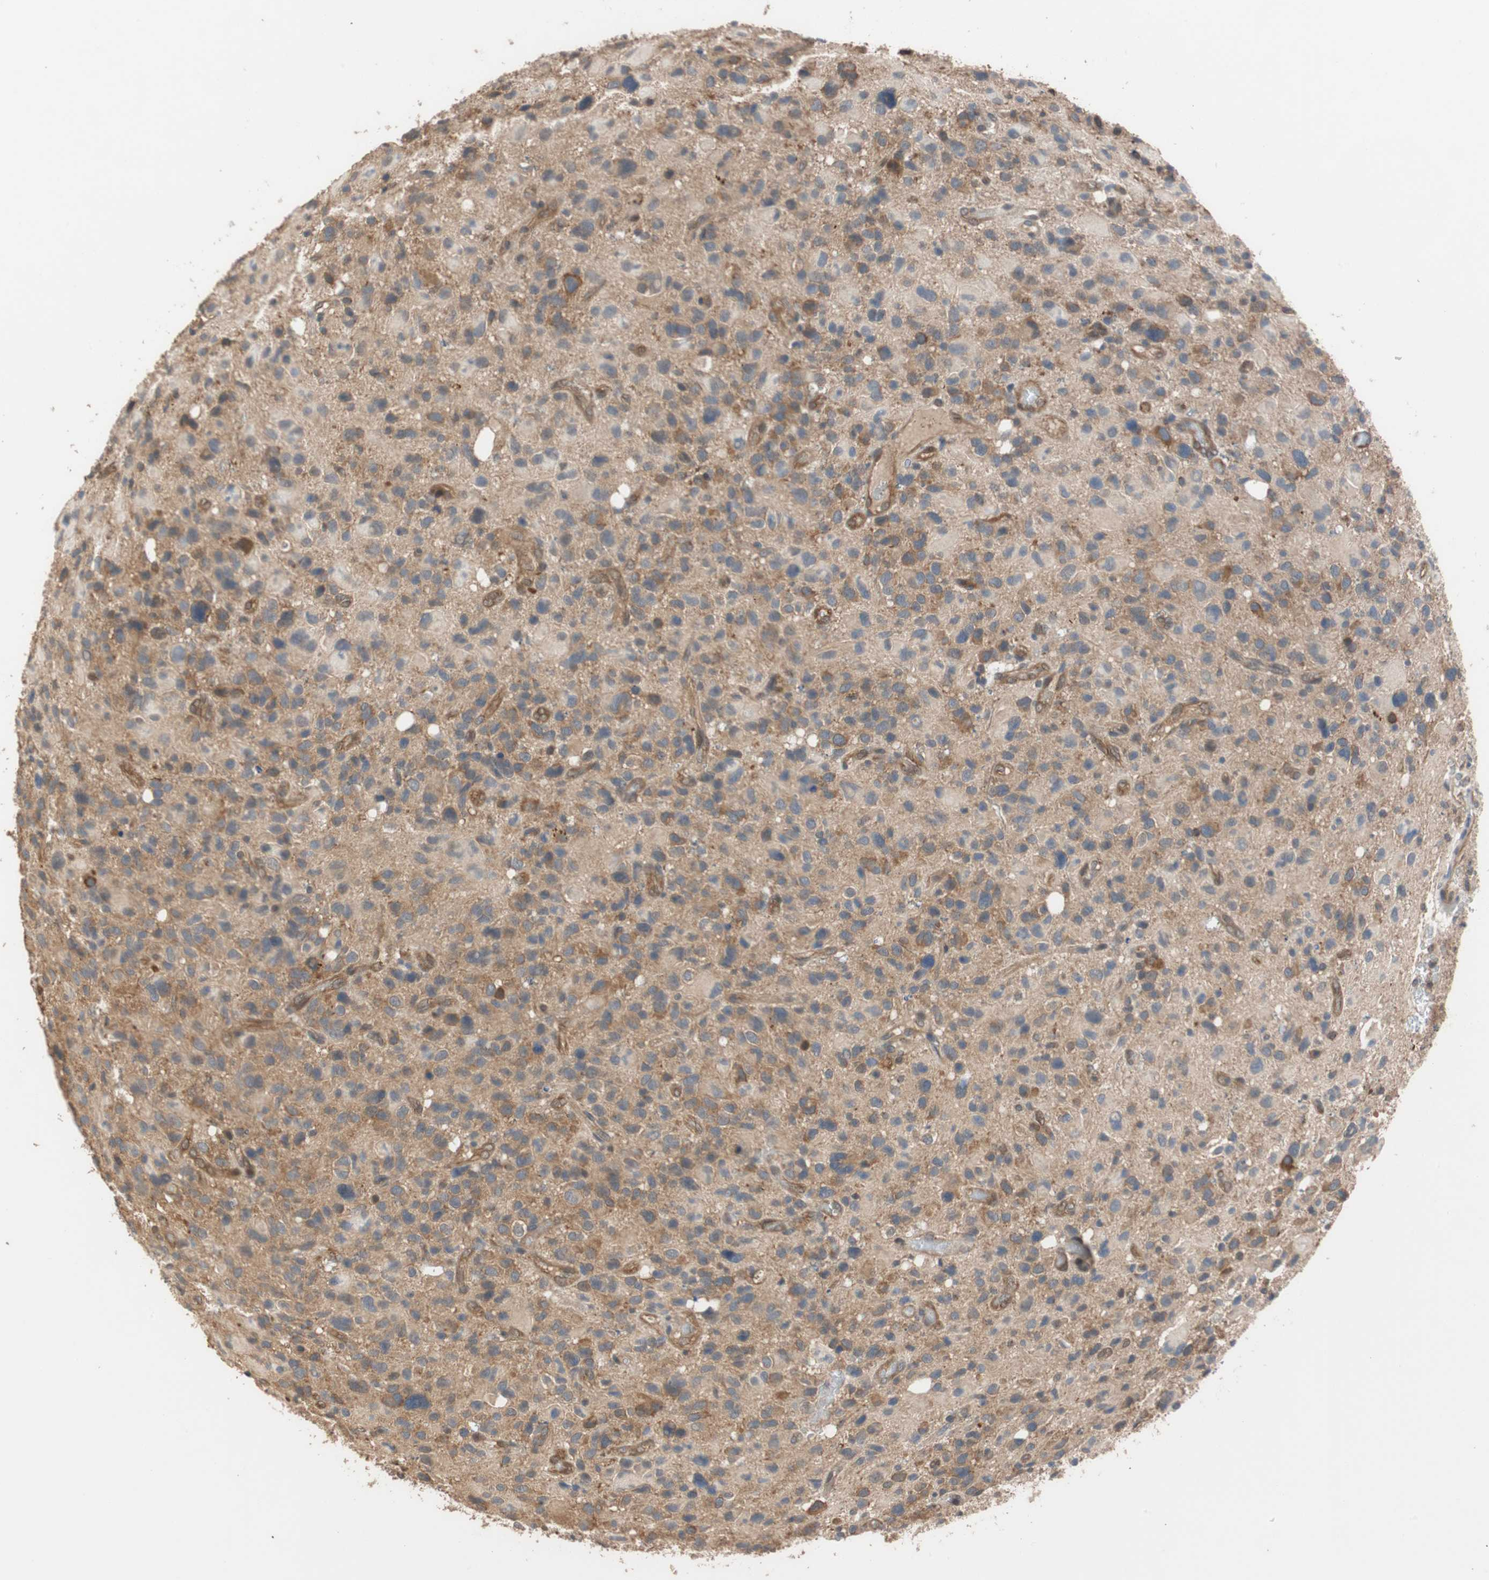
{"staining": {"intensity": "moderate", "quantity": "25%-75%", "location": "cytoplasmic/membranous"}, "tissue": "glioma", "cell_type": "Tumor cells", "image_type": "cancer", "snomed": [{"axis": "morphology", "description": "Glioma, malignant, High grade"}, {"axis": "topography", "description": "Brain"}], "caption": "Glioma stained for a protein (brown) demonstrates moderate cytoplasmic/membranous positive expression in approximately 25%-75% of tumor cells.", "gene": "MAP4K2", "patient": {"sex": "male", "age": 48}}